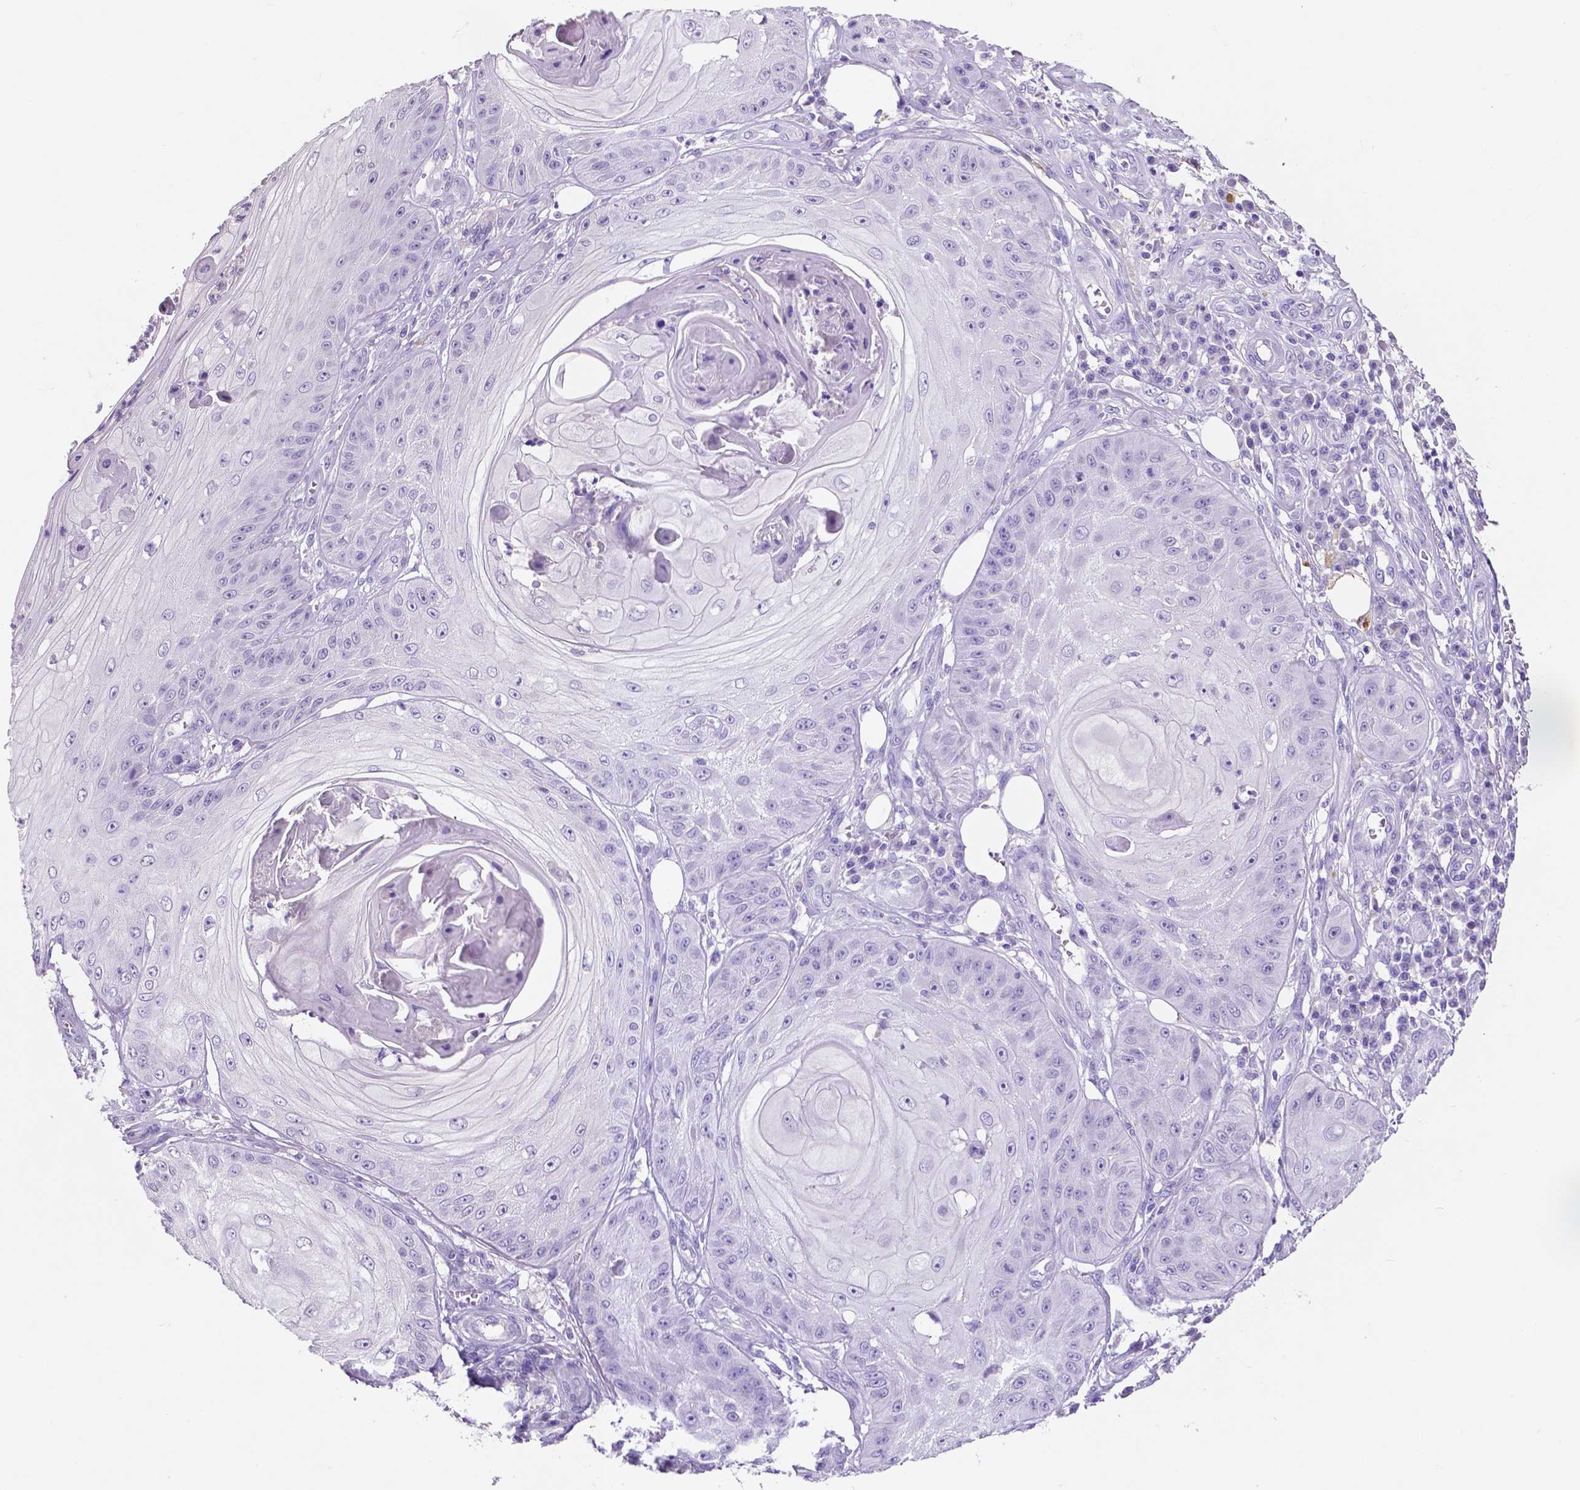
{"staining": {"intensity": "negative", "quantity": "none", "location": "none"}, "tissue": "skin cancer", "cell_type": "Tumor cells", "image_type": "cancer", "snomed": [{"axis": "morphology", "description": "Squamous cell carcinoma, NOS"}, {"axis": "topography", "description": "Skin"}], "caption": "Skin squamous cell carcinoma stained for a protein using immunohistochemistry (IHC) reveals no staining tumor cells.", "gene": "SLC22A2", "patient": {"sex": "male", "age": 70}}